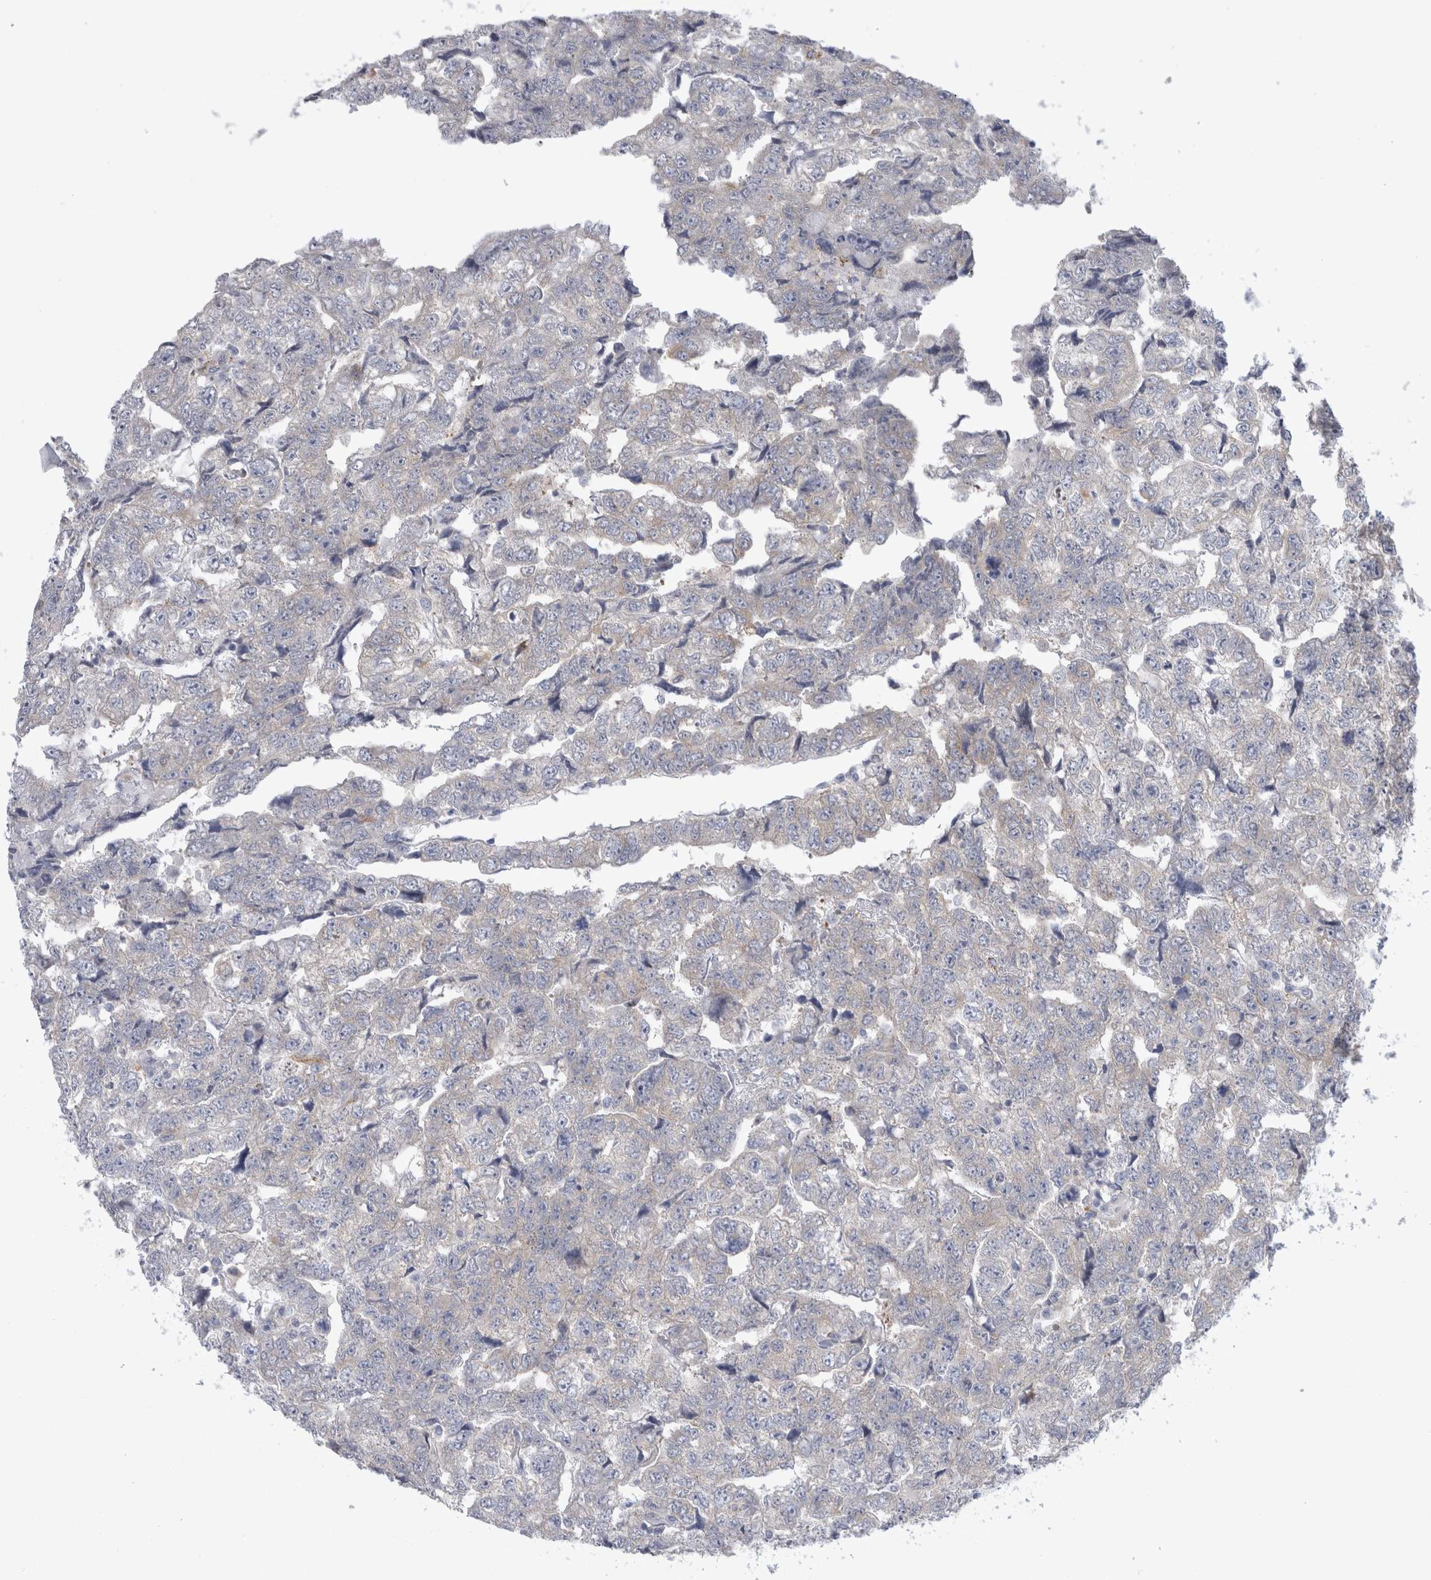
{"staining": {"intensity": "negative", "quantity": "none", "location": "none"}, "tissue": "testis cancer", "cell_type": "Tumor cells", "image_type": "cancer", "snomed": [{"axis": "morphology", "description": "Carcinoma, Embryonal, NOS"}, {"axis": "topography", "description": "Testis"}], "caption": "A photomicrograph of human testis embryonal carcinoma is negative for staining in tumor cells.", "gene": "GATM", "patient": {"sex": "male", "age": 36}}